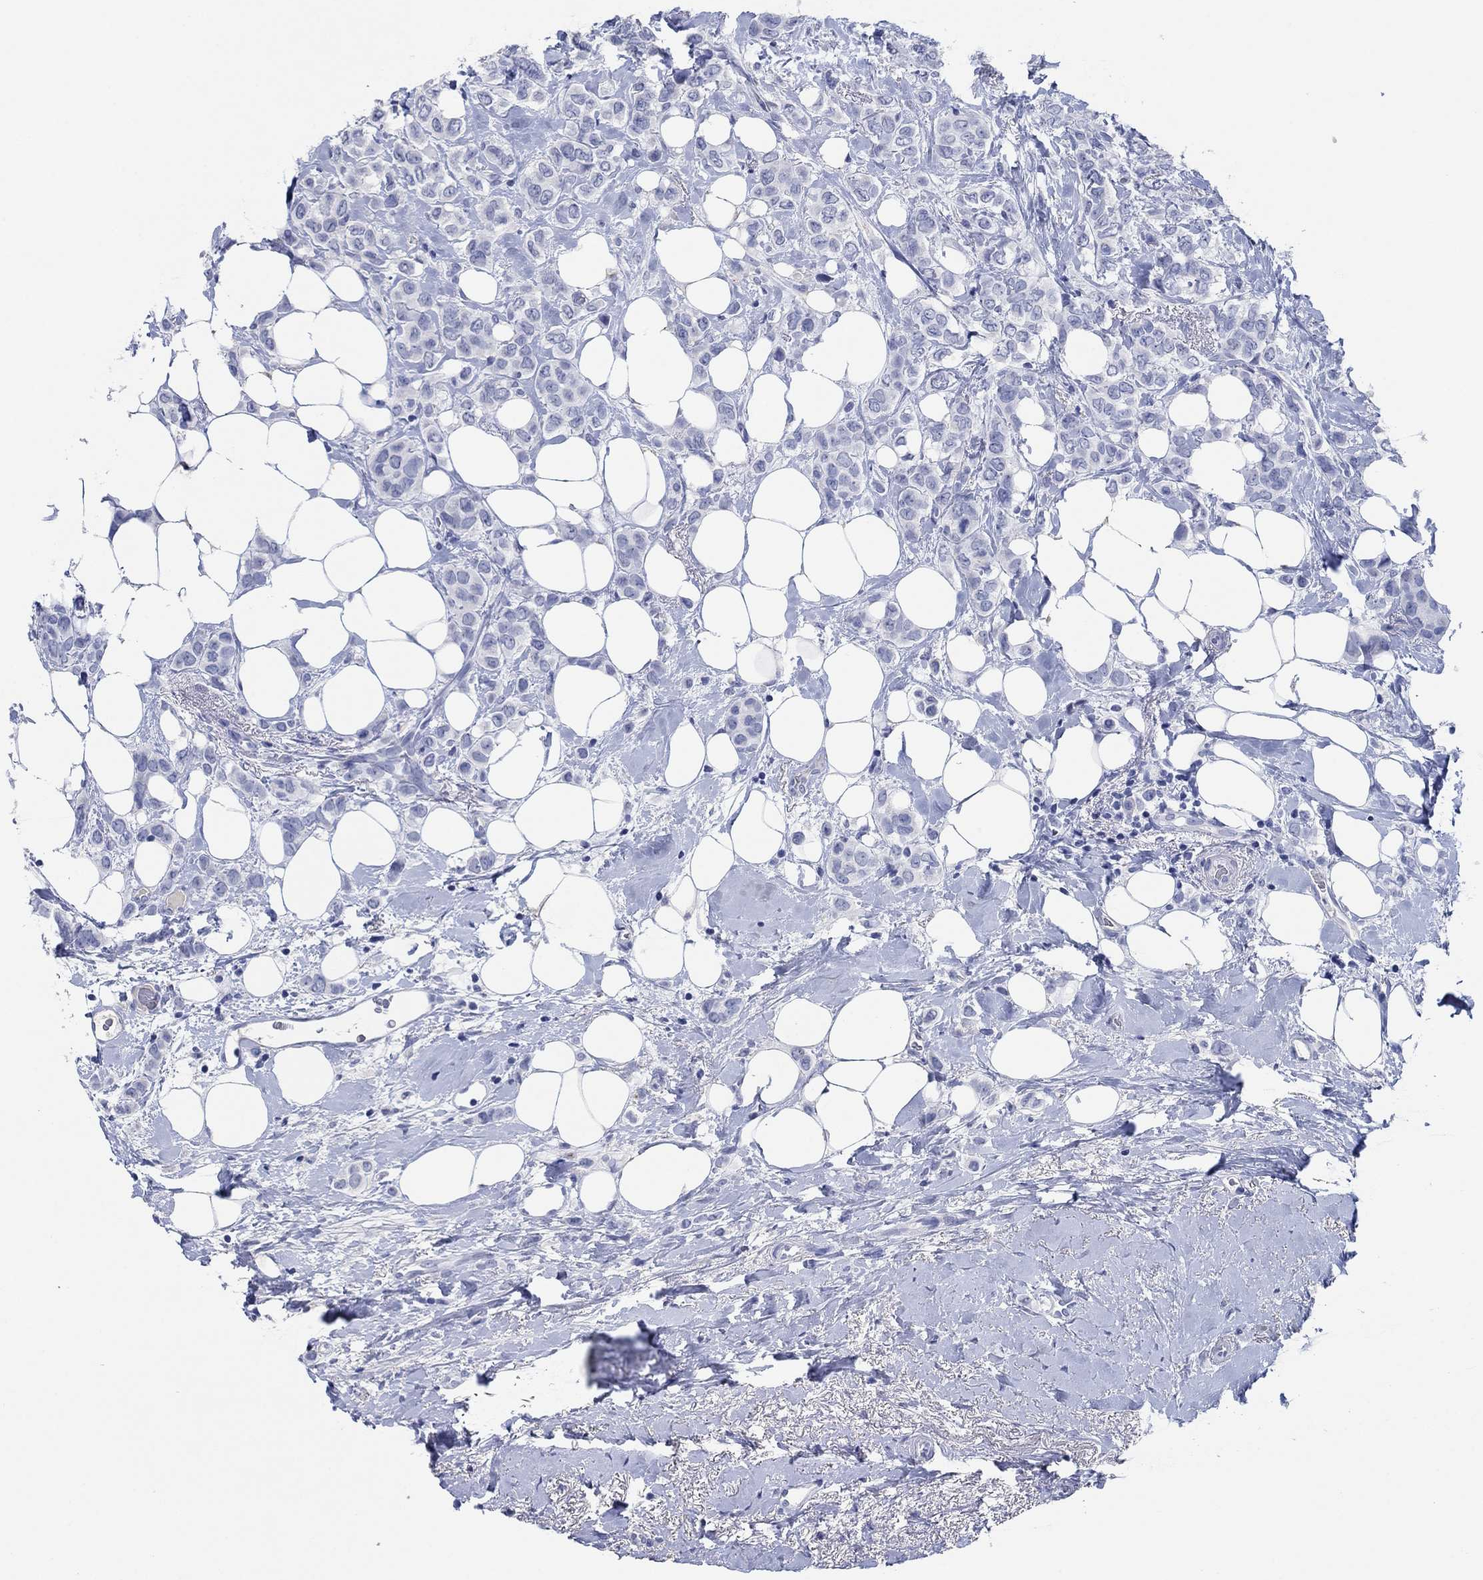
{"staining": {"intensity": "negative", "quantity": "none", "location": "none"}, "tissue": "breast cancer", "cell_type": "Tumor cells", "image_type": "cancer", "snomed": [{"axis": "morphology", "description": "Lobular carcinoma"}, {"axis": "topography", "description": "Breast"}], "caption": "This histopathology image is of breast cancer (lobular carcinoma) stained with IHC to label a protein in brown with the nuclei are counter-stained blue. There is no staining in tumor cells.", "gene": "POU5F1", "patient": {"sex": "female", "age": 66}}